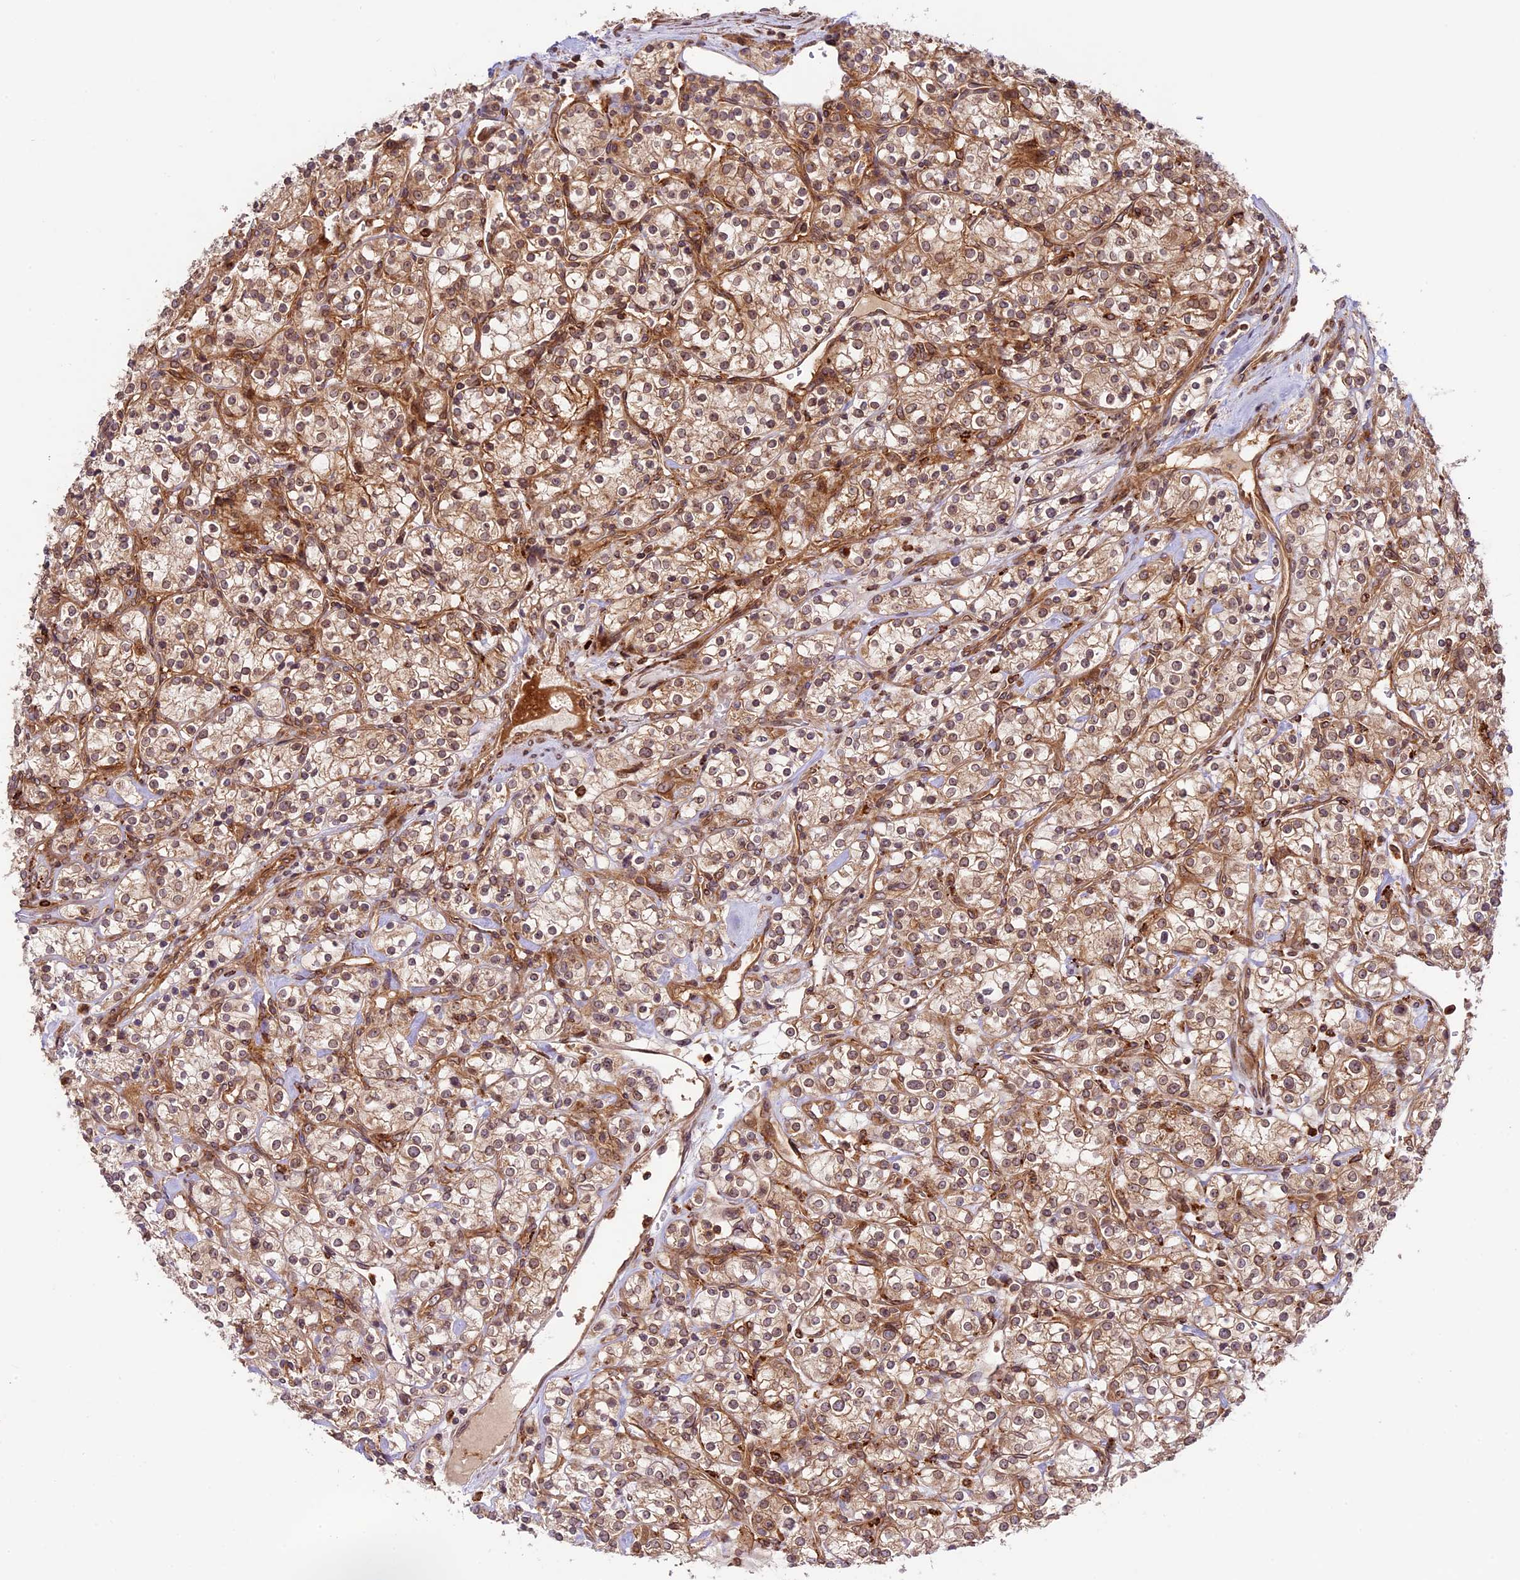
{"staining": {"intensity": "weak", "quantity": ">75%", "location": "cytoplasmic/membranous,nuclear"}, "tissue": "renal cancer", "cell_type": "Tumor cells", "image_type": "cancer", "snomed": [{"axis": "morphology", "description": "Adenocarcinoma, NOS"}, {"axis": "topography", "description": "Kidney"}], "caption": "Immunohistochemical staining of human adenocarcinoma (renal) shows low levels of weak cytoplasmic/membranous and nuclear expression in approximately >75% of tumor cells. Nuclei are stained in blue.", "gene": "DGKH", "patient": {"sex": "male", "age": 77}}